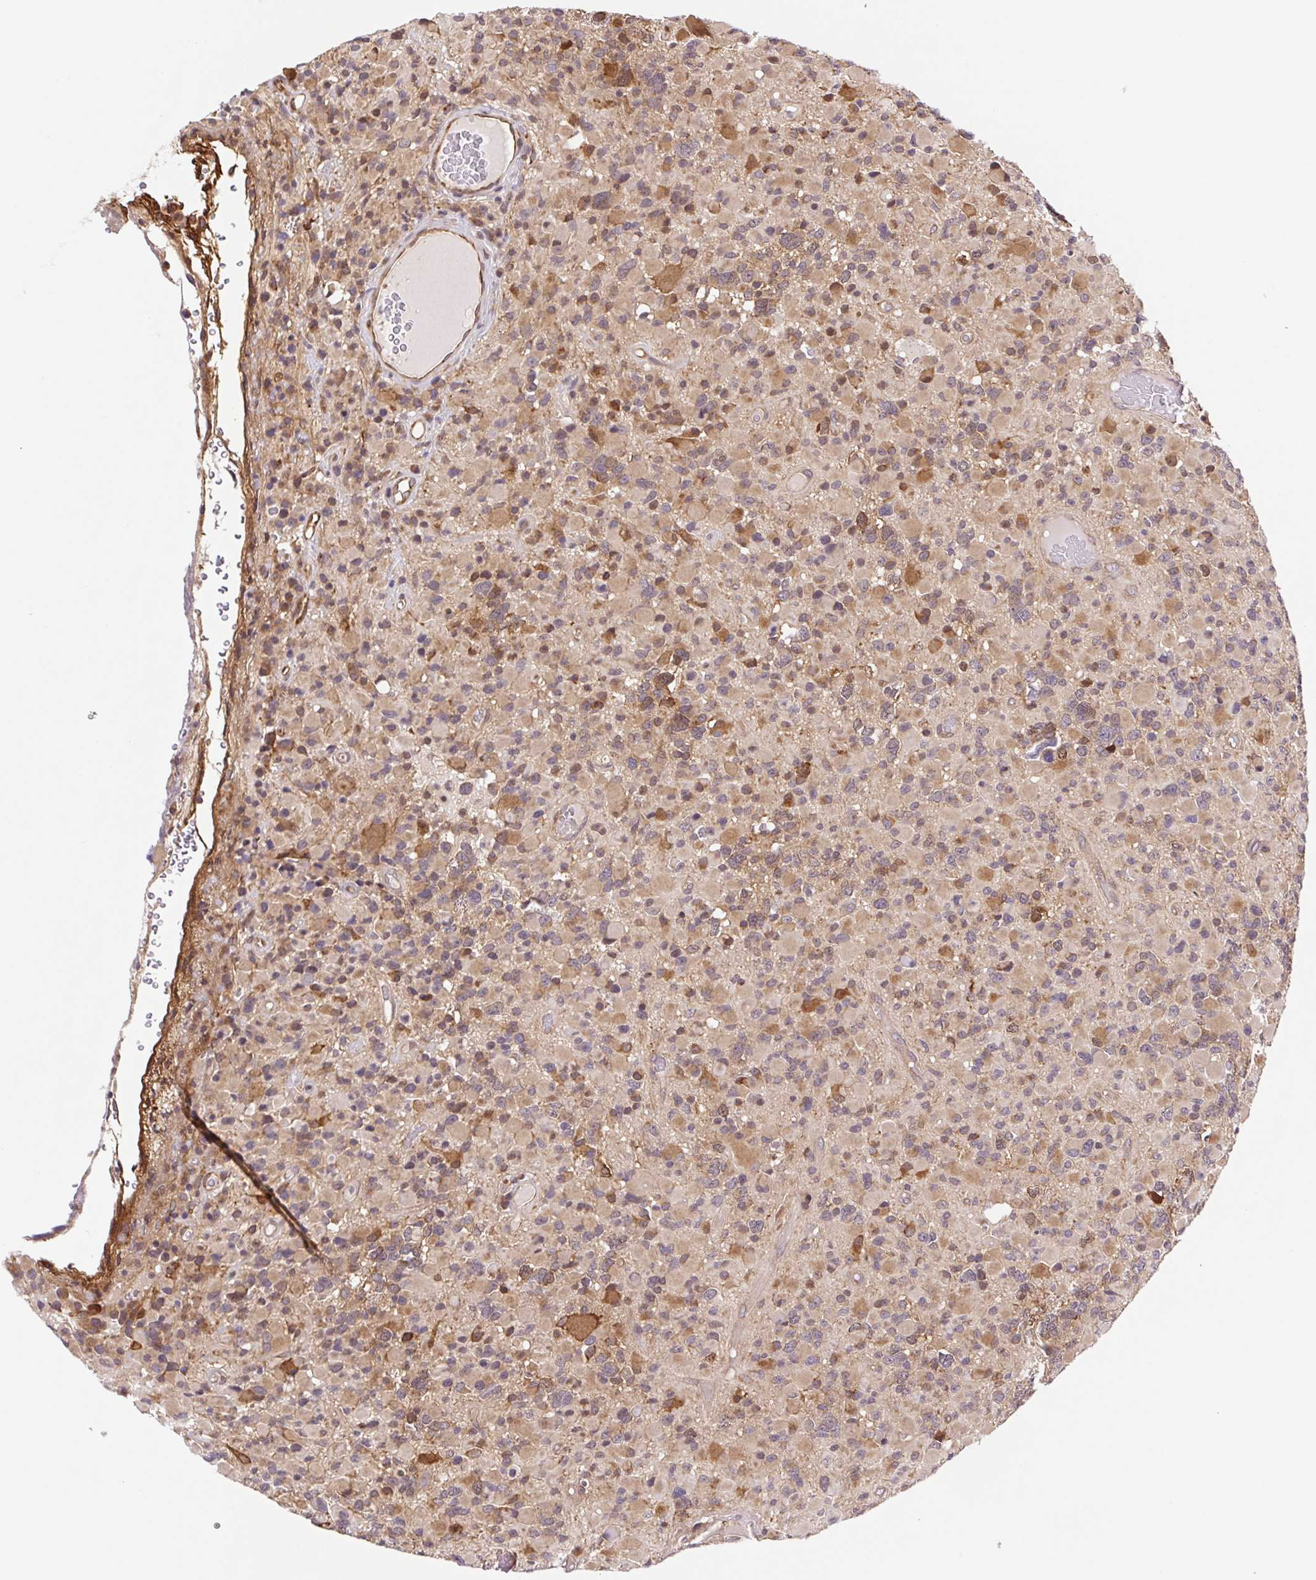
{"staining": {"intensity": "moderate", "quantity": "25%-75%", "location": "cytoplasmic/membranous"}, "tissue": "glioma", "cell_type": "Tumor cells", "image_type": "cancer", "snomed": [{"axis": "morphology", "description": "Glioma, malignant, High grade"}, {"axis": "topography", "description": "Brain"}], "caption": "Protein analysis of malignant glioma (high-grade) tissue demonstrates moderate cytoplasmic/membranous staining in about 25%-75% of tumor cells. The protein of interest is shown in brown color, while the nuclei are stained blue.", "gene": "LYPD5", "patient": {"sex": "female", "age": 40}}